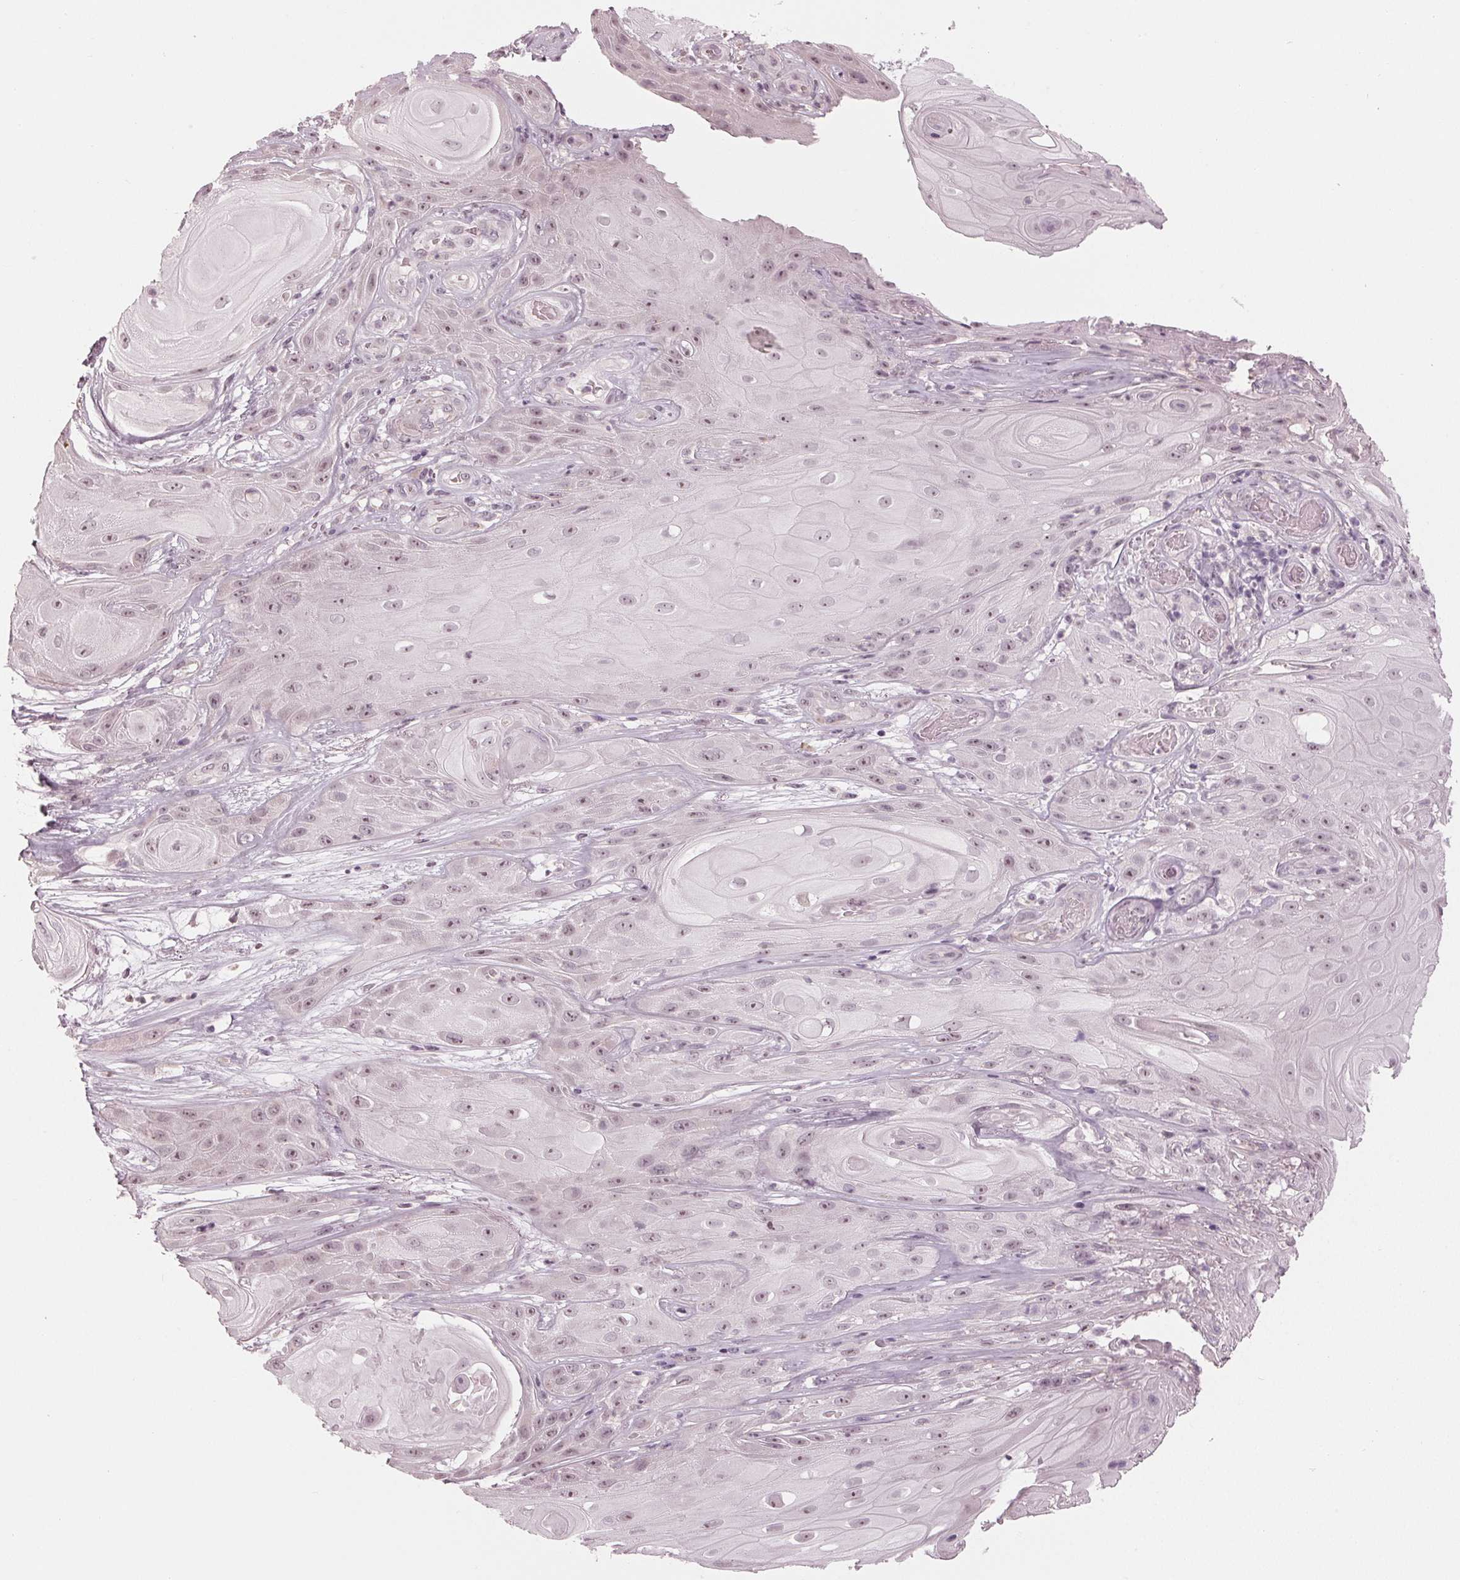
{"staining": {"intensity": "negative", "quantity": "none", "location": "none"}, "tissue": "skin cancer", "cell_type": "Tumor cells", "image_type": "cancer", "snomed": [{"axis": "morphology", "description": "Squamous cell carcinoma, NOS"}, {"axis": "topography", "description": "Skin"}], "caption": "Tumor cells are negative for brown protein staining in skin cancer.", "gene": "ADPRHL1", "patient": {"sex": "male", "age": 62}}